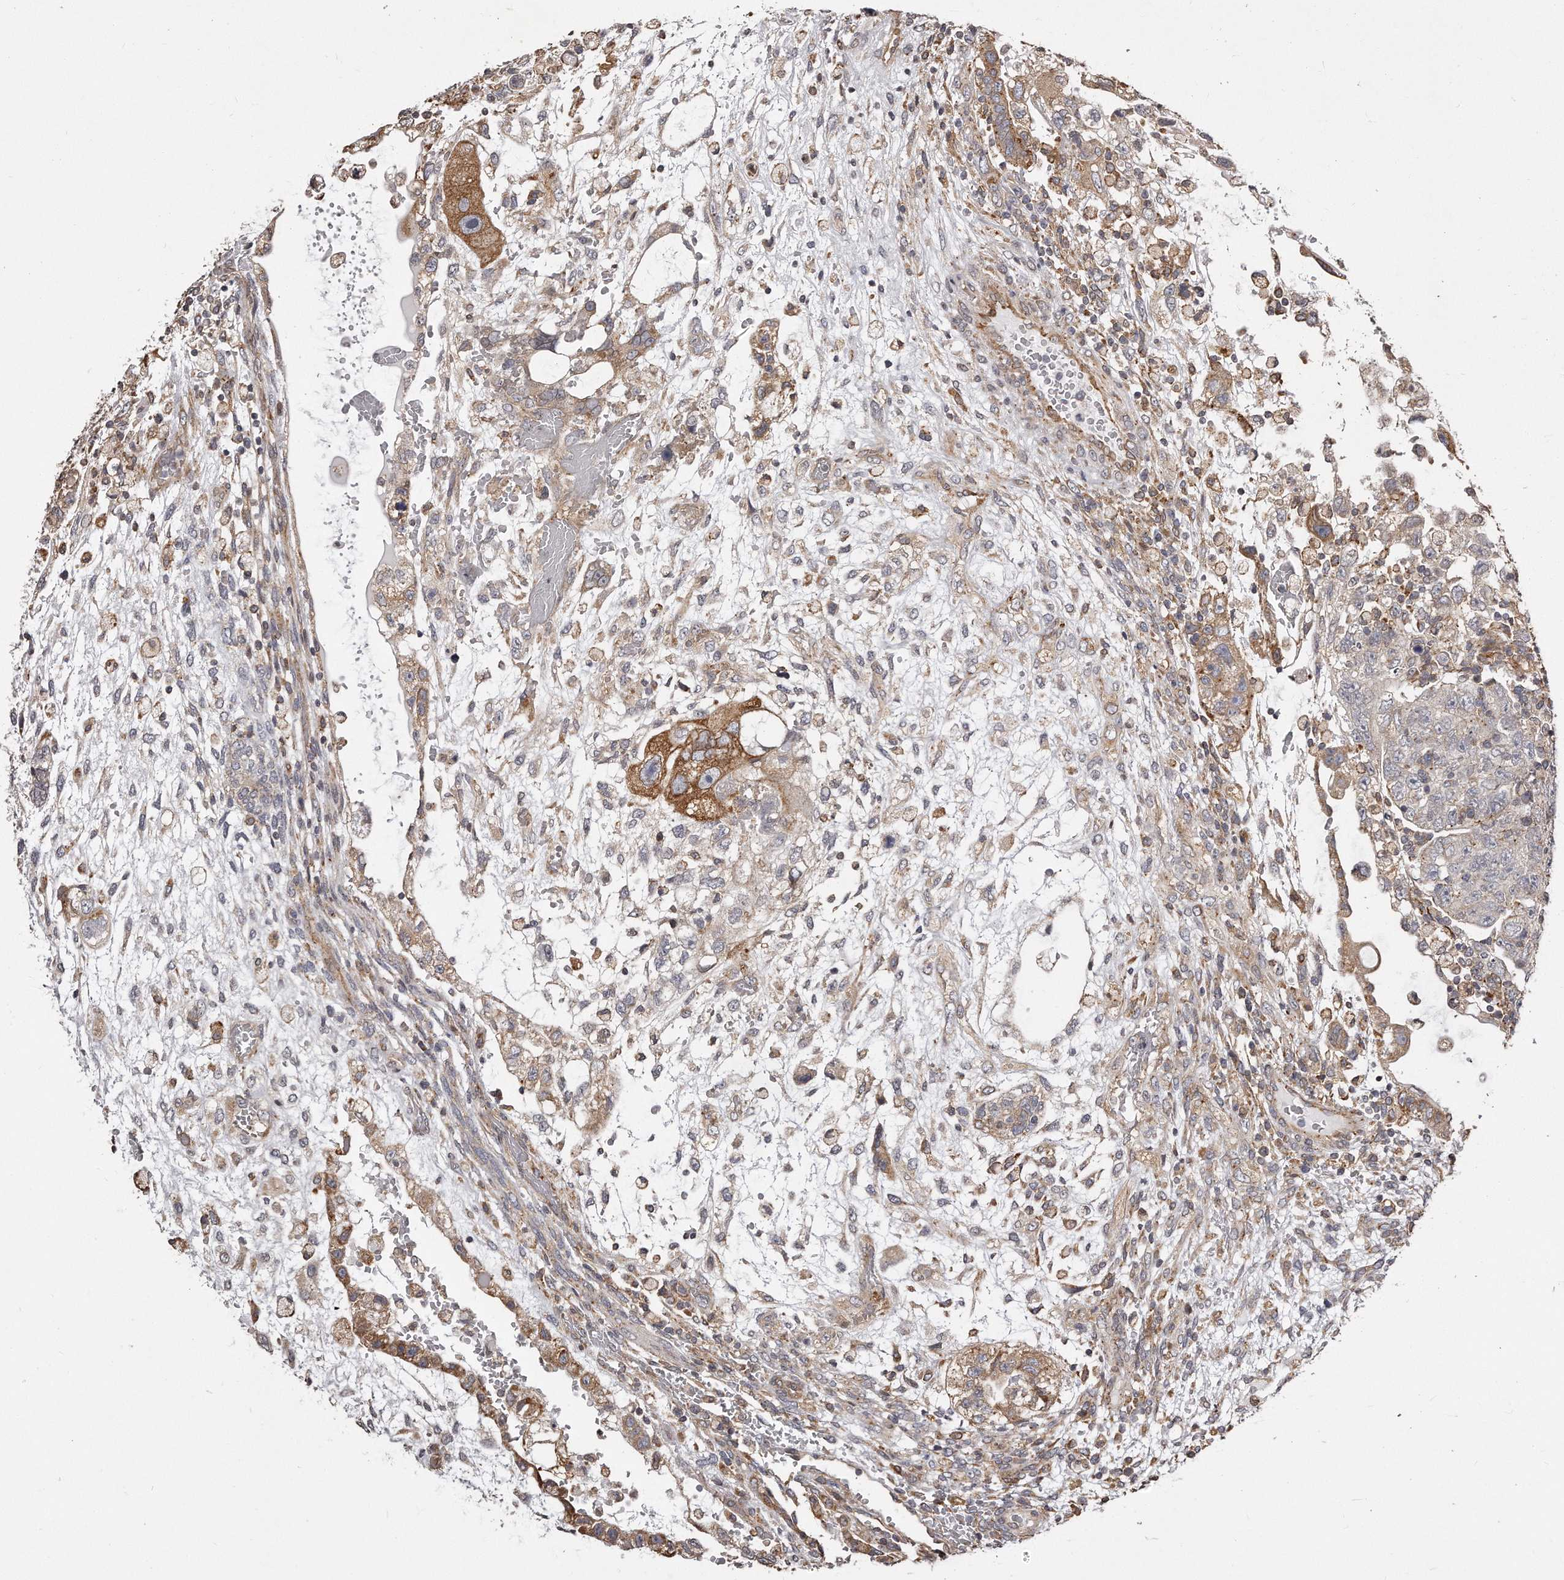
{"staining": {"intensity": "moderate", "quantity": "25%-75%", "location": "cytoplasmic/membranous"}, "tissue": "testis cancer", "cell_type": "Tumor cells", "image_type": "cancer", "snomed": [{"axis": "morphology", "description": "Carcinoma, Embryonal, NOS"}, {"axis": "topography", "description": "Testis"}], "caption": "Embryonal carcinoma (testis) tissue reveals moderate cytoplasmic/membranous expression in about 25%-75% of tumor cells The protein of interest is shown in brown color, while the nuclei are stained blue.", "gene": "TRAPPC14", "patient": {"sex": "male", "age": 36}}